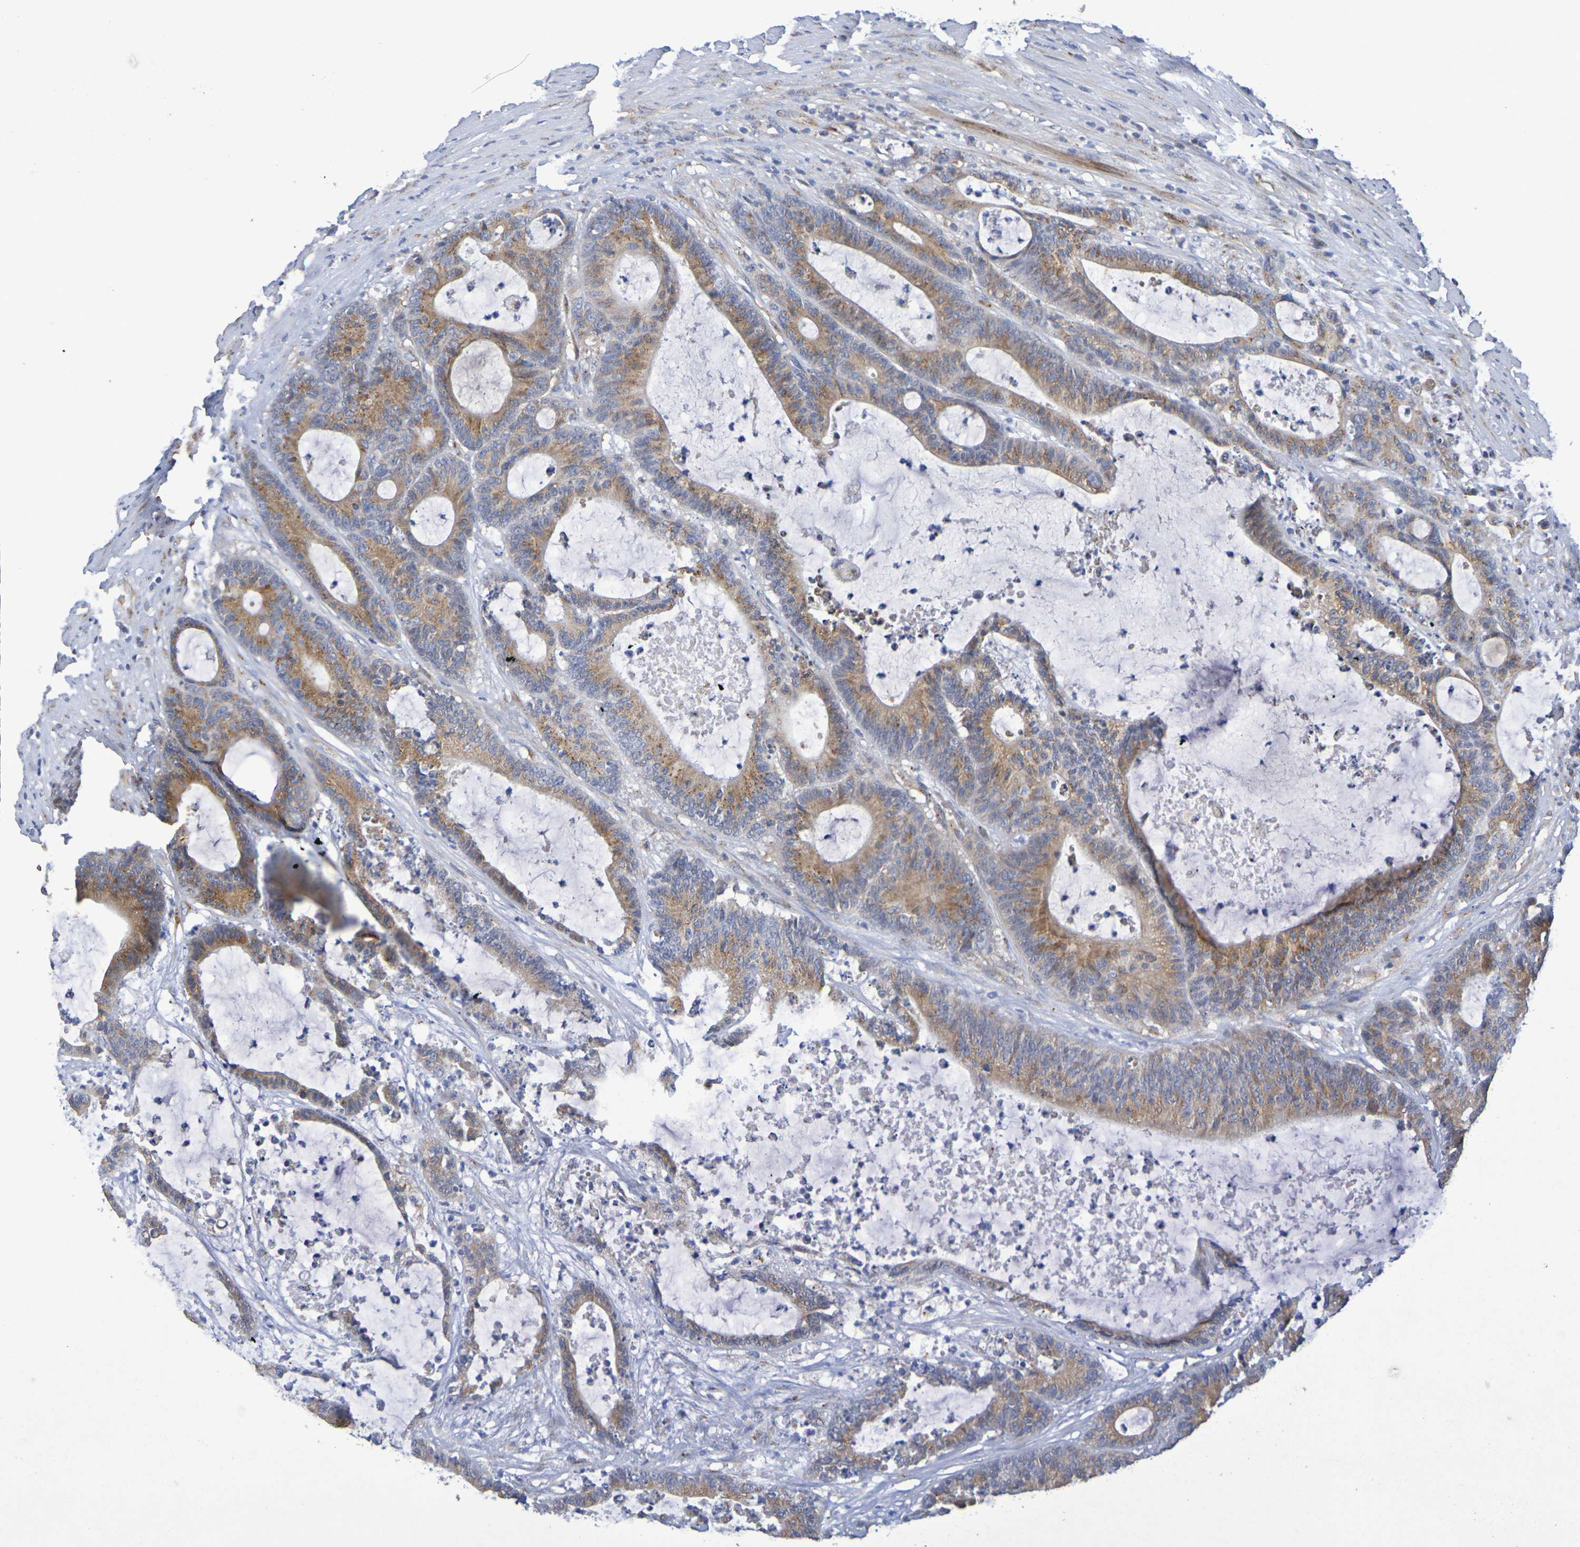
{"staining": {"intensity": "moderate", "quantity": ">75%", "location": "cytoplasmic/membranous"}, "tissue": "colorectal cancer", "cell_type": "Tumor cells", "image_type": "cancer", "snomed": [{"axis": "morphology", "description": "Adenocarcinoma, NOS"}, {"axis": "topography", "description": "Colon"}], "caption": "High-magnification brightfield microscopy of colorectal cancer stained with DAB (brown) and counterstained with hematoxylin (blue). tumor cells exhibit moderate cytoplasmic/membranous positivity is present in approximately>75% of cells. The staining is performed using DAB (3,3'-diaminobenzidine) brown chromogen to label protein expression. The nuclei are counter-stained blue using hematoxylin.", "gene": "DCP2", "patient": {"sex": "female", "age": 84}}